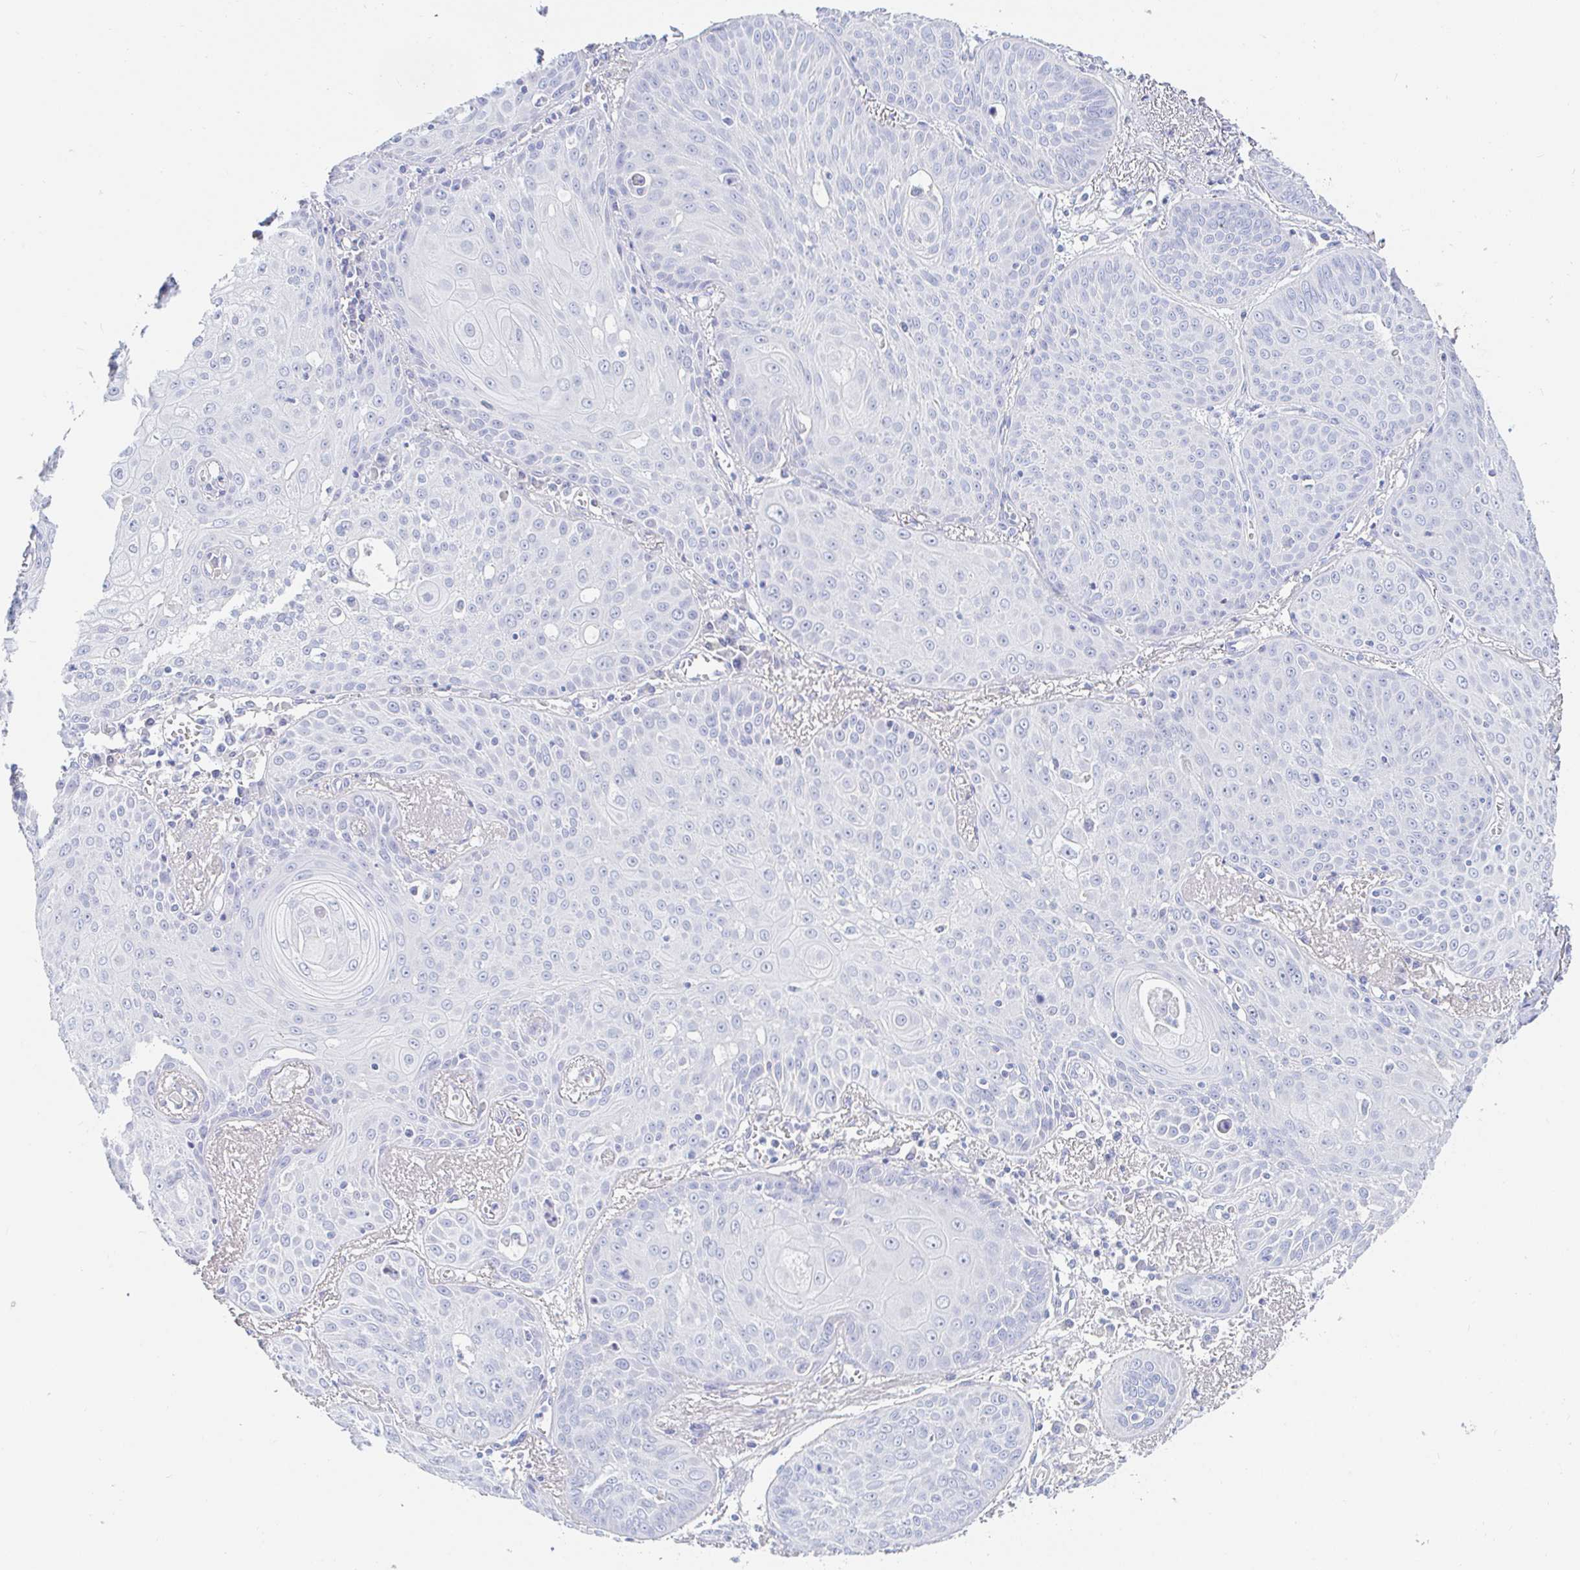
{"staining": {"intensity": "negative", "quantity": "none", "location": "none"}, "tissue": "lung cancer", "cell_type": "Tumor cells", "image_type": "cancer", "snomed": [{"axis": "morphology", "description": "Squamous cell carcinoma, NOS"}, {"axis": "topography", "description": "Lung"}], "caption": "The photomicrograph exhibits no staining of tumor cells in lung cancer (squamous cell carcinoma).", "gene": "PDE6B", "patient": {"sex": "male", "age": 74}}